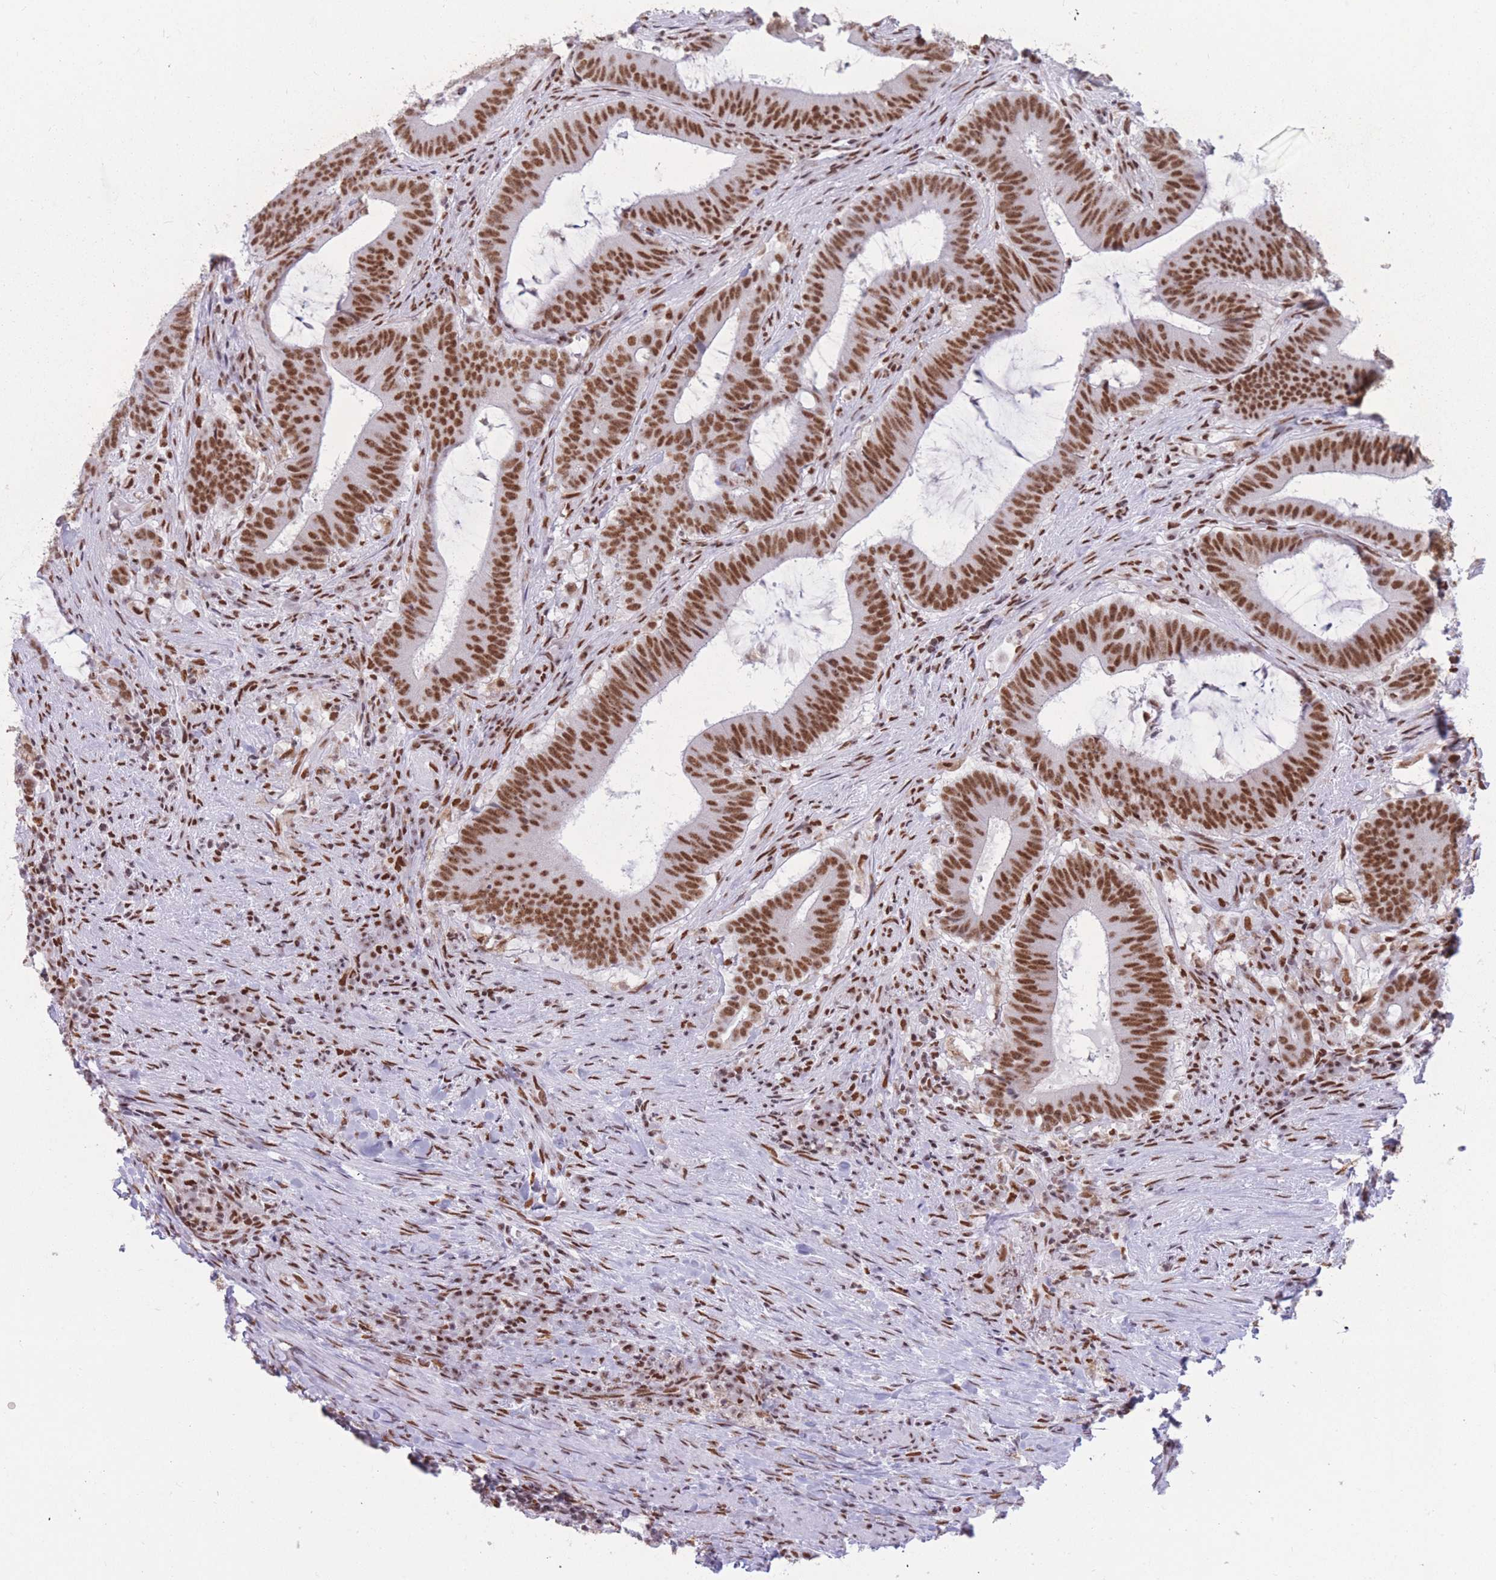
{"staining": {"intensity": "strong", "quantity": ">75%", "location": "nuclear"}, "tissue": "colorectal cancer", "cell_type": "Tumor cells", "image_type": "cancer", "snomed": [{"axis": "morphology", "description": "Adenocarcinoma, NOS"}, {"axis": "topography", "description": "Colon"}], "caption": "Colorectal cancer stained for a protein (brown) reveals strong nuclear positive staining in approximately >75% of tumor cells.", "gene": "HNRNPUL1", "patient": {"sex": "female", "age": 43}}